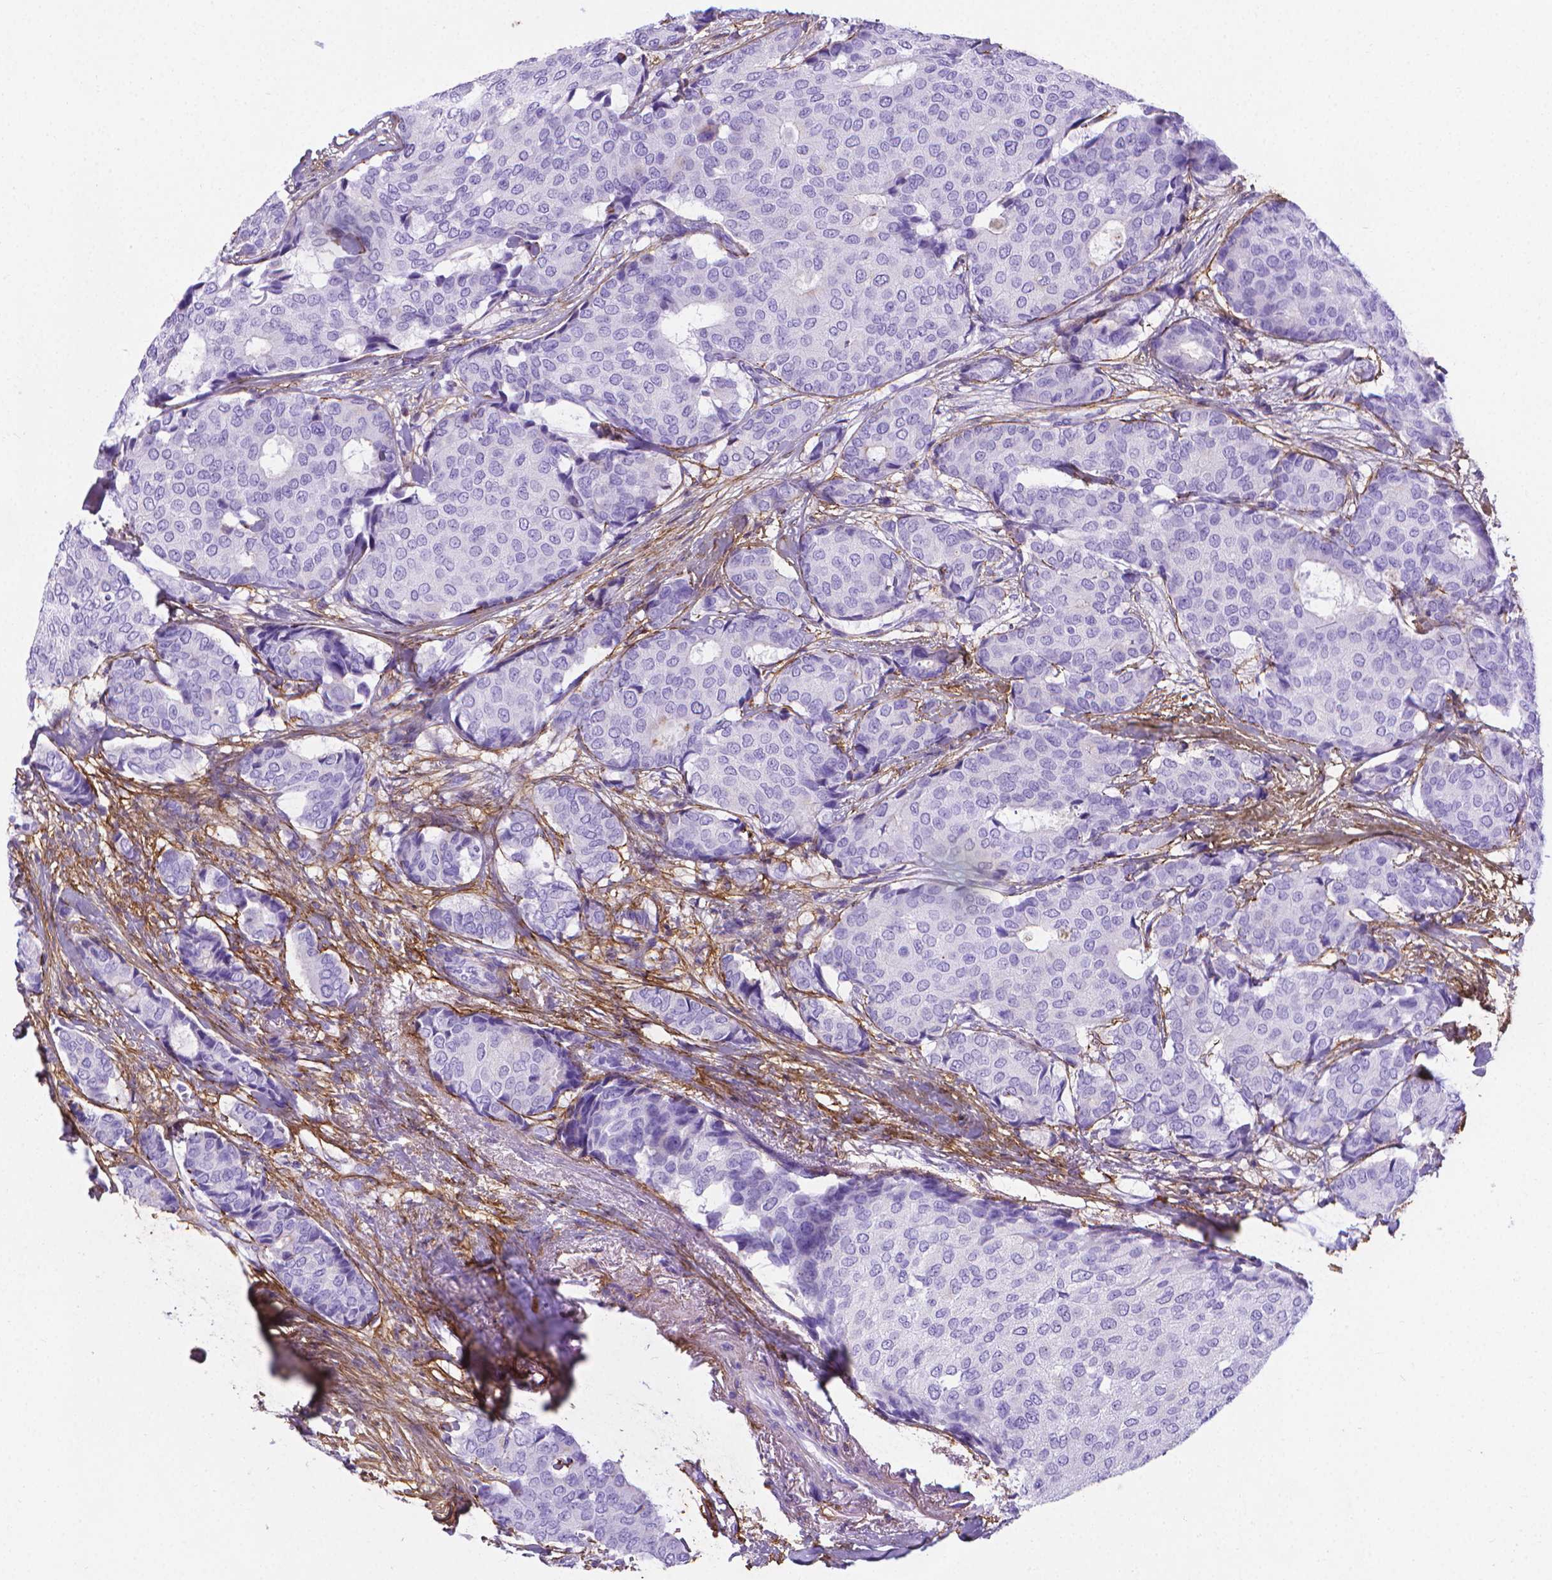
{"staining": {"intensity": "negative", "quantity": "none", "location": "none"}, "tissue": "breast cancer", "cell_type": "Tumor cells", "image_type": "cancer", "snomed": [{"axis": "morphology", "description": "Duct carcinoma"}, {"axis": "topography", "description": "Breast"}], "caption": "Immunohistochemistry (IHC) micrograph of human breast cancer stained for a protein (brown), which displays no staining in tumor cells.", "gene": "MFAP2", "patient": {"sex": "female", "age": 75}}